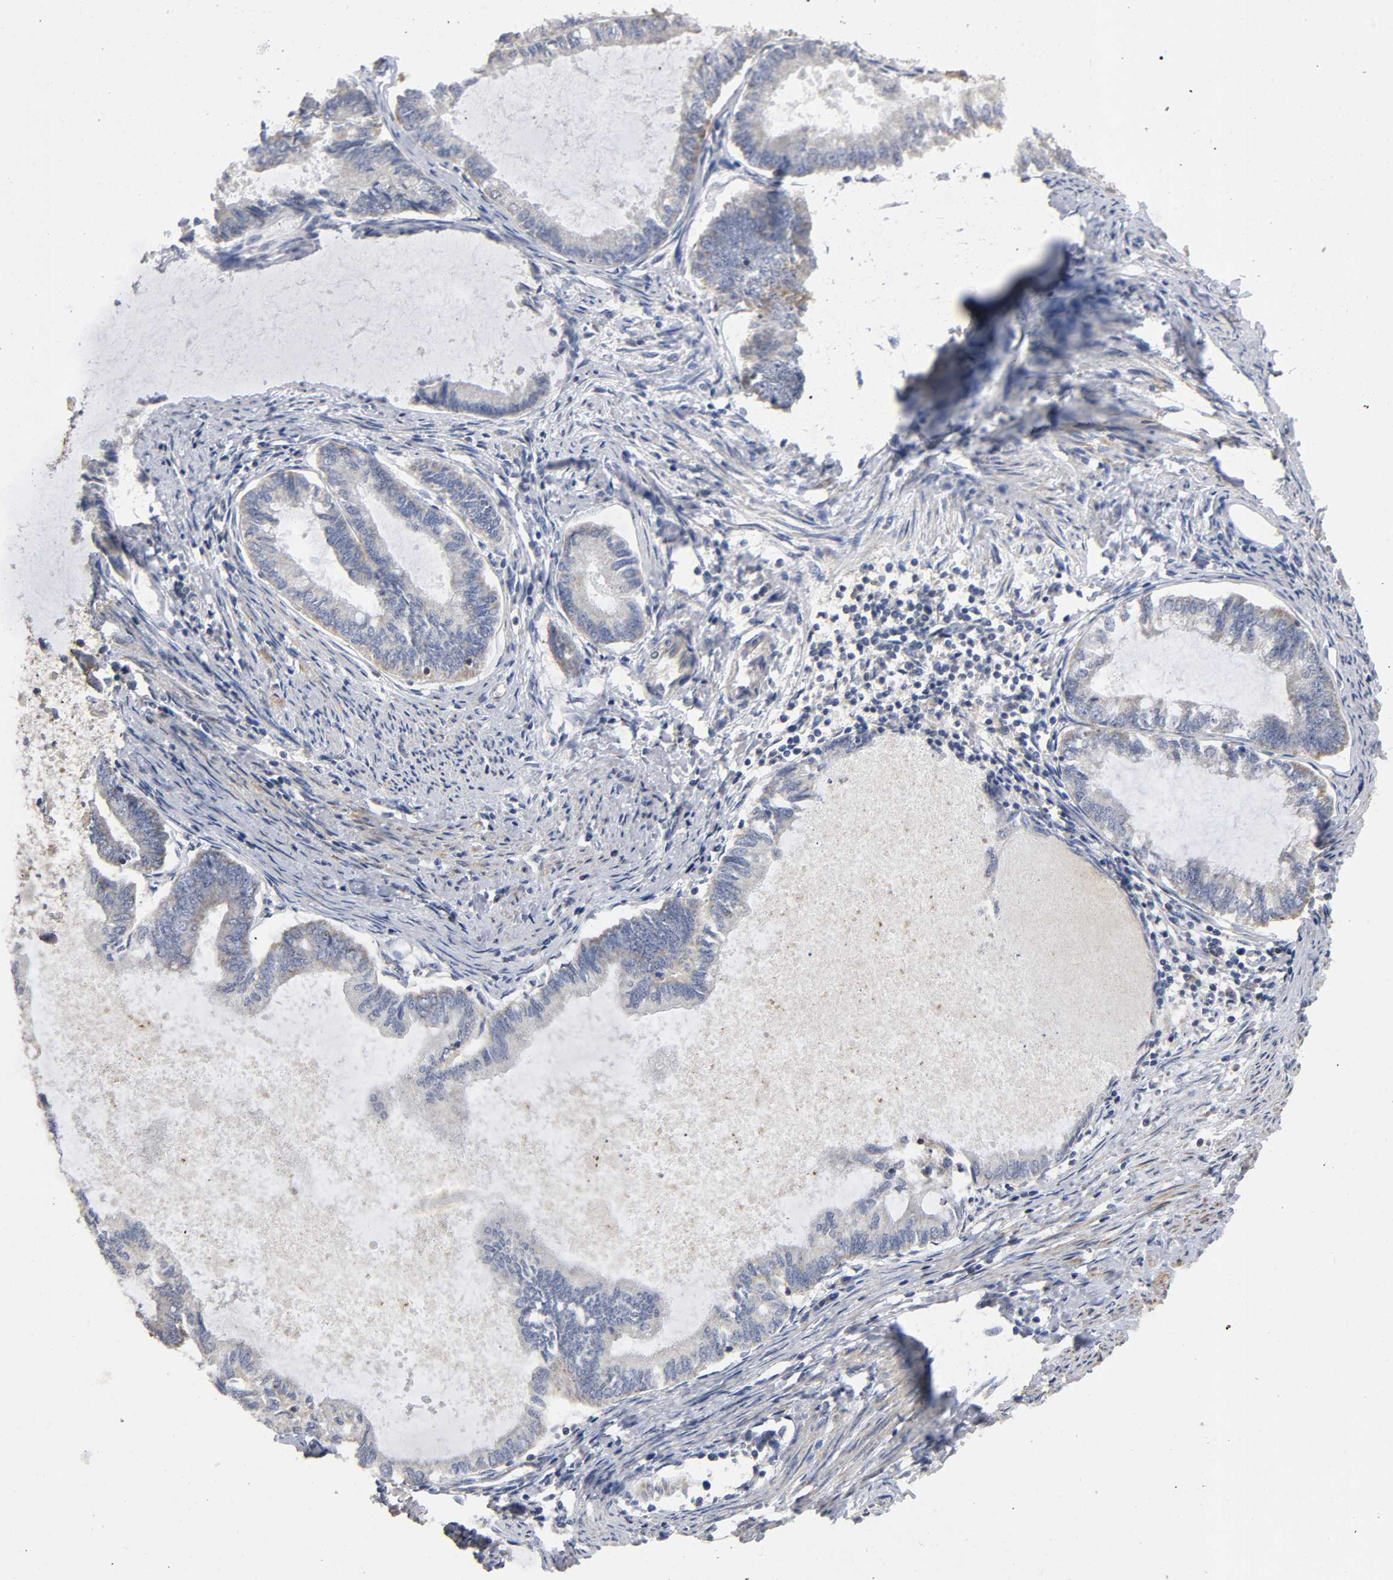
{"staining": {"intensity": "weak", "quantity": "25%-75%", "location": "cytoplasmic/membranous"}, "tissue": "endometrial cancer", "cell_type": "Tumor cells", "image_type": "cancer", "snomed": [{"axis": "morphology", "description": "Adenocarcinoma, NOS"}, {"axis": "topography", "description": "Endometrium"}], "caption": "Brown immunohistochemical staining in endometrial cancer shows weak cytoplasmic/membranous positivity in approximately 25%-75% of tumor cells.", "gene": "SYT16", "patient": {"sex": "female", "age": 86}}